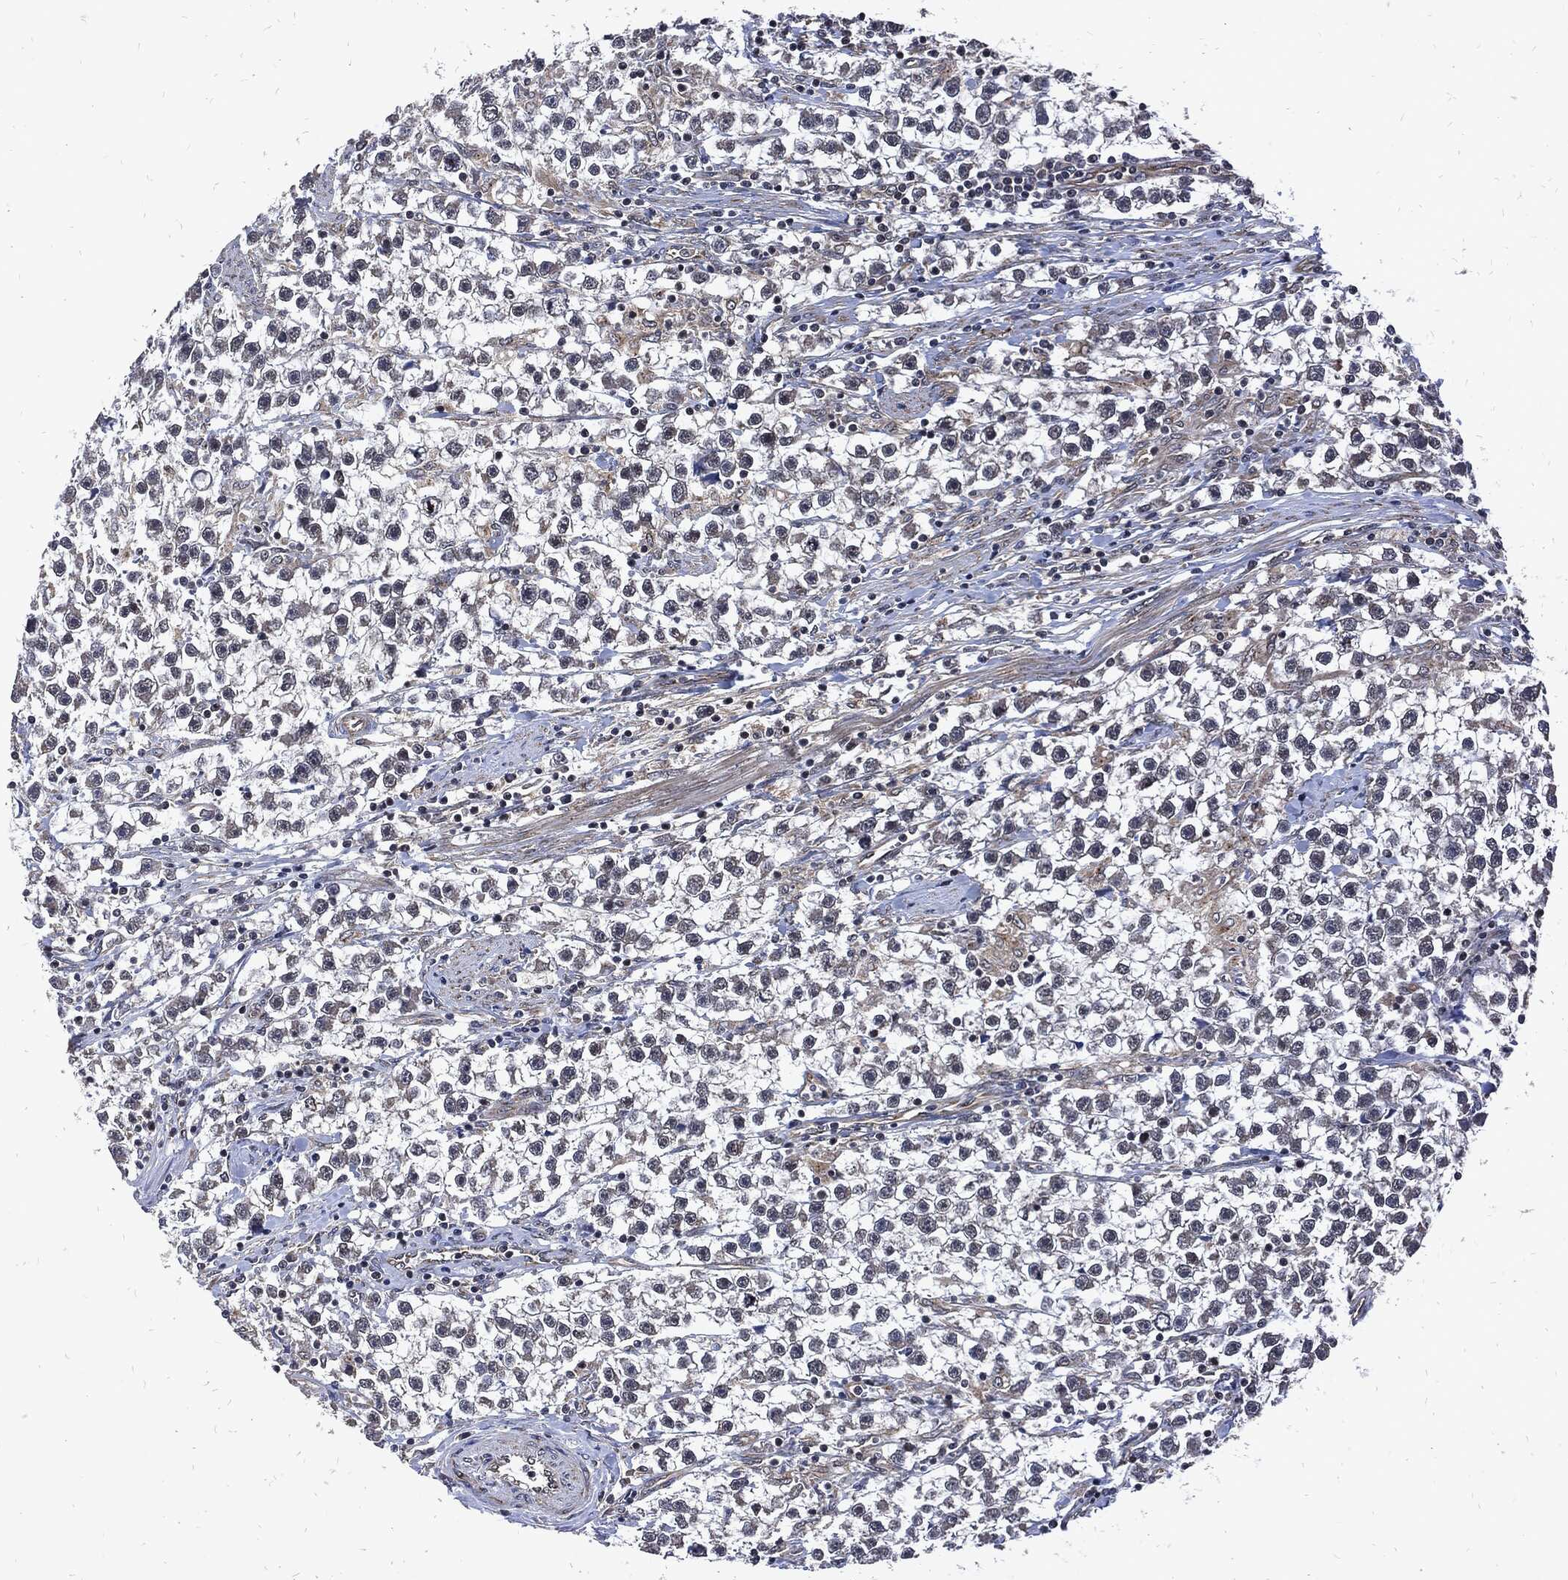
{"staining": {"intensity": "negative", "quantity": "none", "location": "none"}, "tissue": "testis cancer", "cell_type": "Tumor cells", "image_type": "cancer", "snomed": [{"axis": "morphology", "description": "Seminoma, NOS"}, {"axis": "topography", "description": "Testis"}], "caption": "Testis cancer was stained to show a protein in brown. There is no significant expression in tumor cells.", "gene": "DCTN1", "patient": {"sex": "male", "age": 59}}